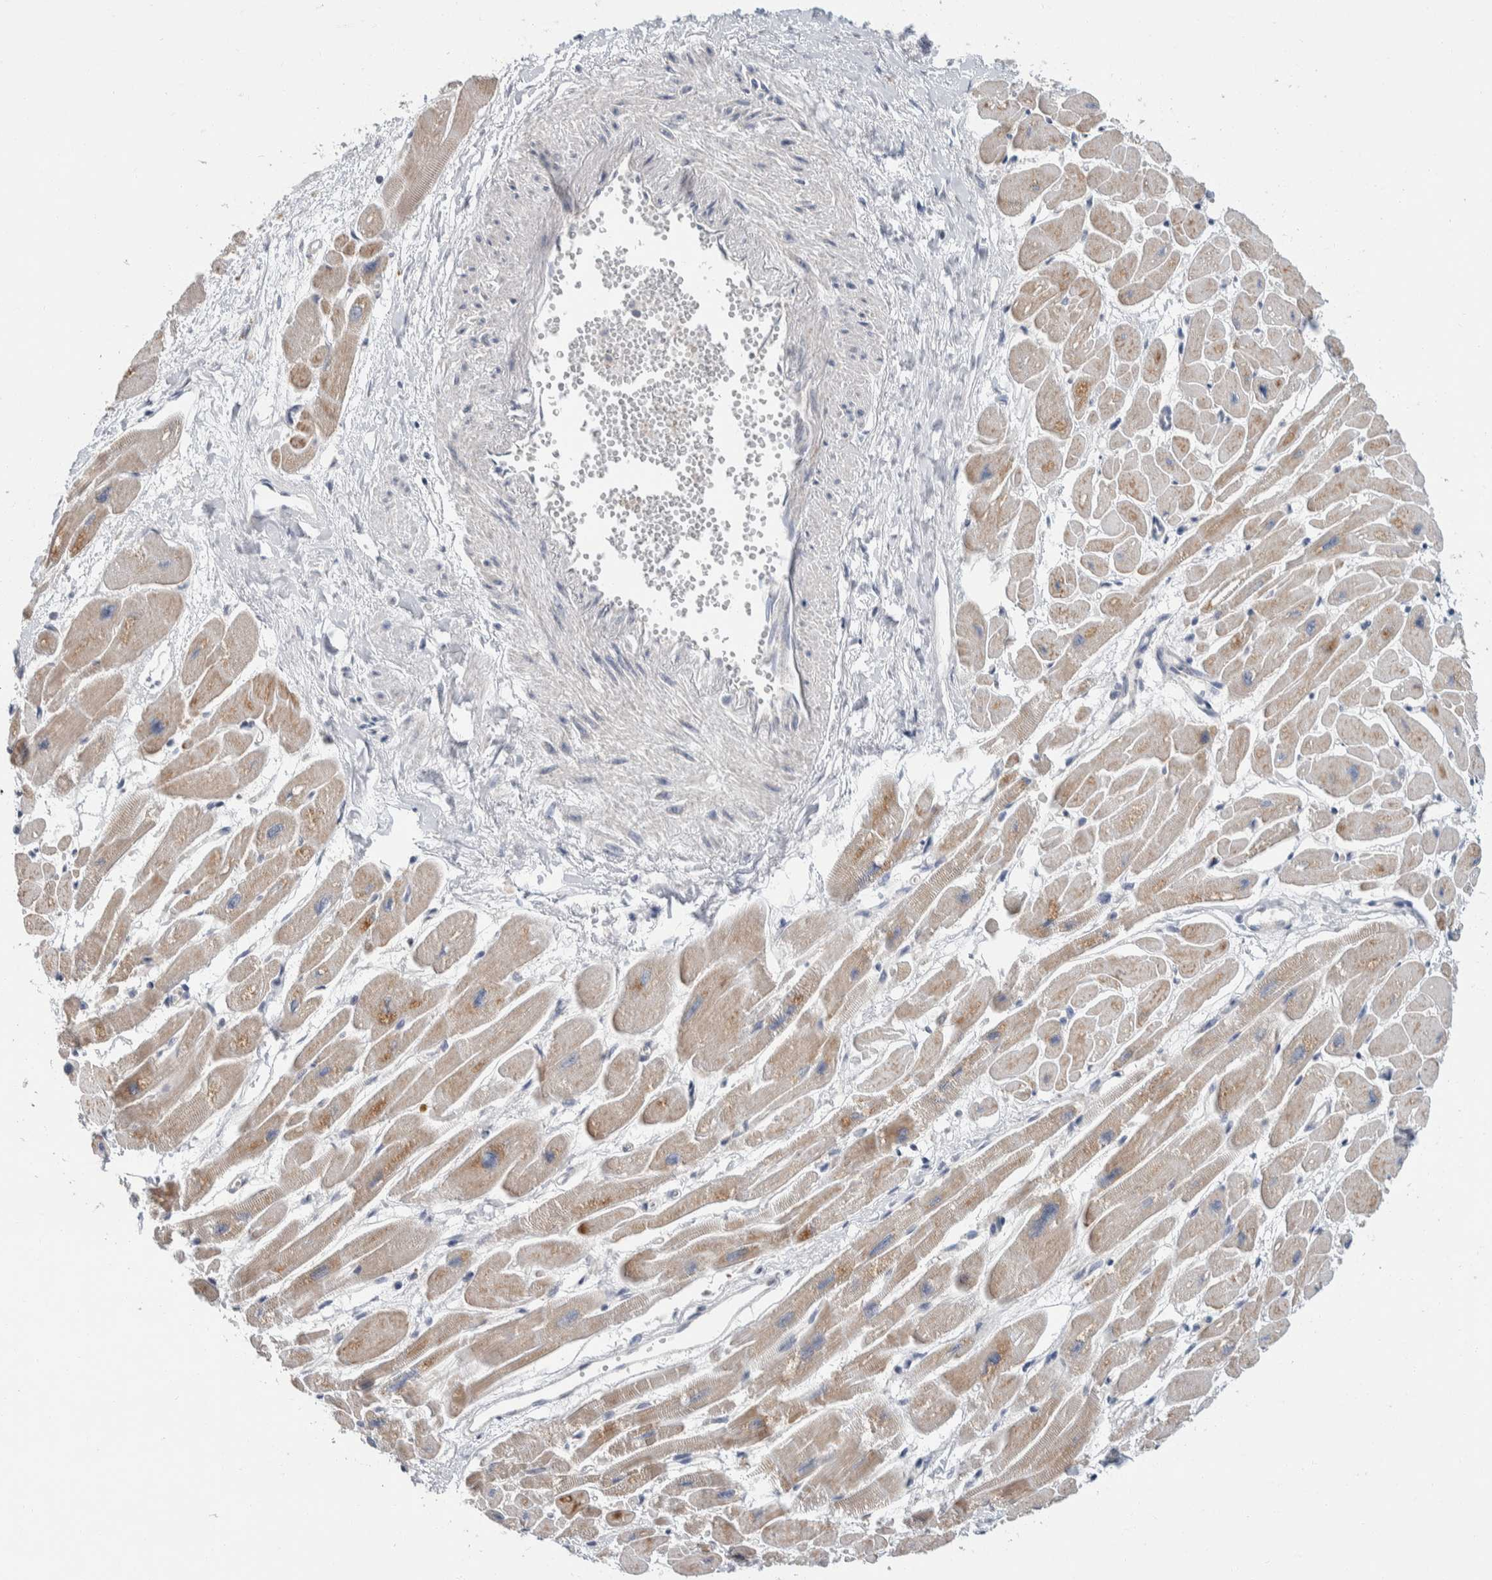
{"staining": {"intensity": "weak", "quantity": ">75%", "location": "cytoplasmic/membranous"}, "tissue": "heart muscle", "cell_type": "Cardiomyocytes", "image_type": "normal", "snomed": [{"axis": "morphology", "description": "Normal tissue, NOS"}, {"axis": "topography", "description": "Heart"}], "caption": "DAB immunohistochemical staining of normal heart muscle displays weak cytoplasmic/membranous protein positivity in approximately >75% of cardiomyocytes.", "gene": "SHPK", "patient": {"sex": "female", "age": 54}}